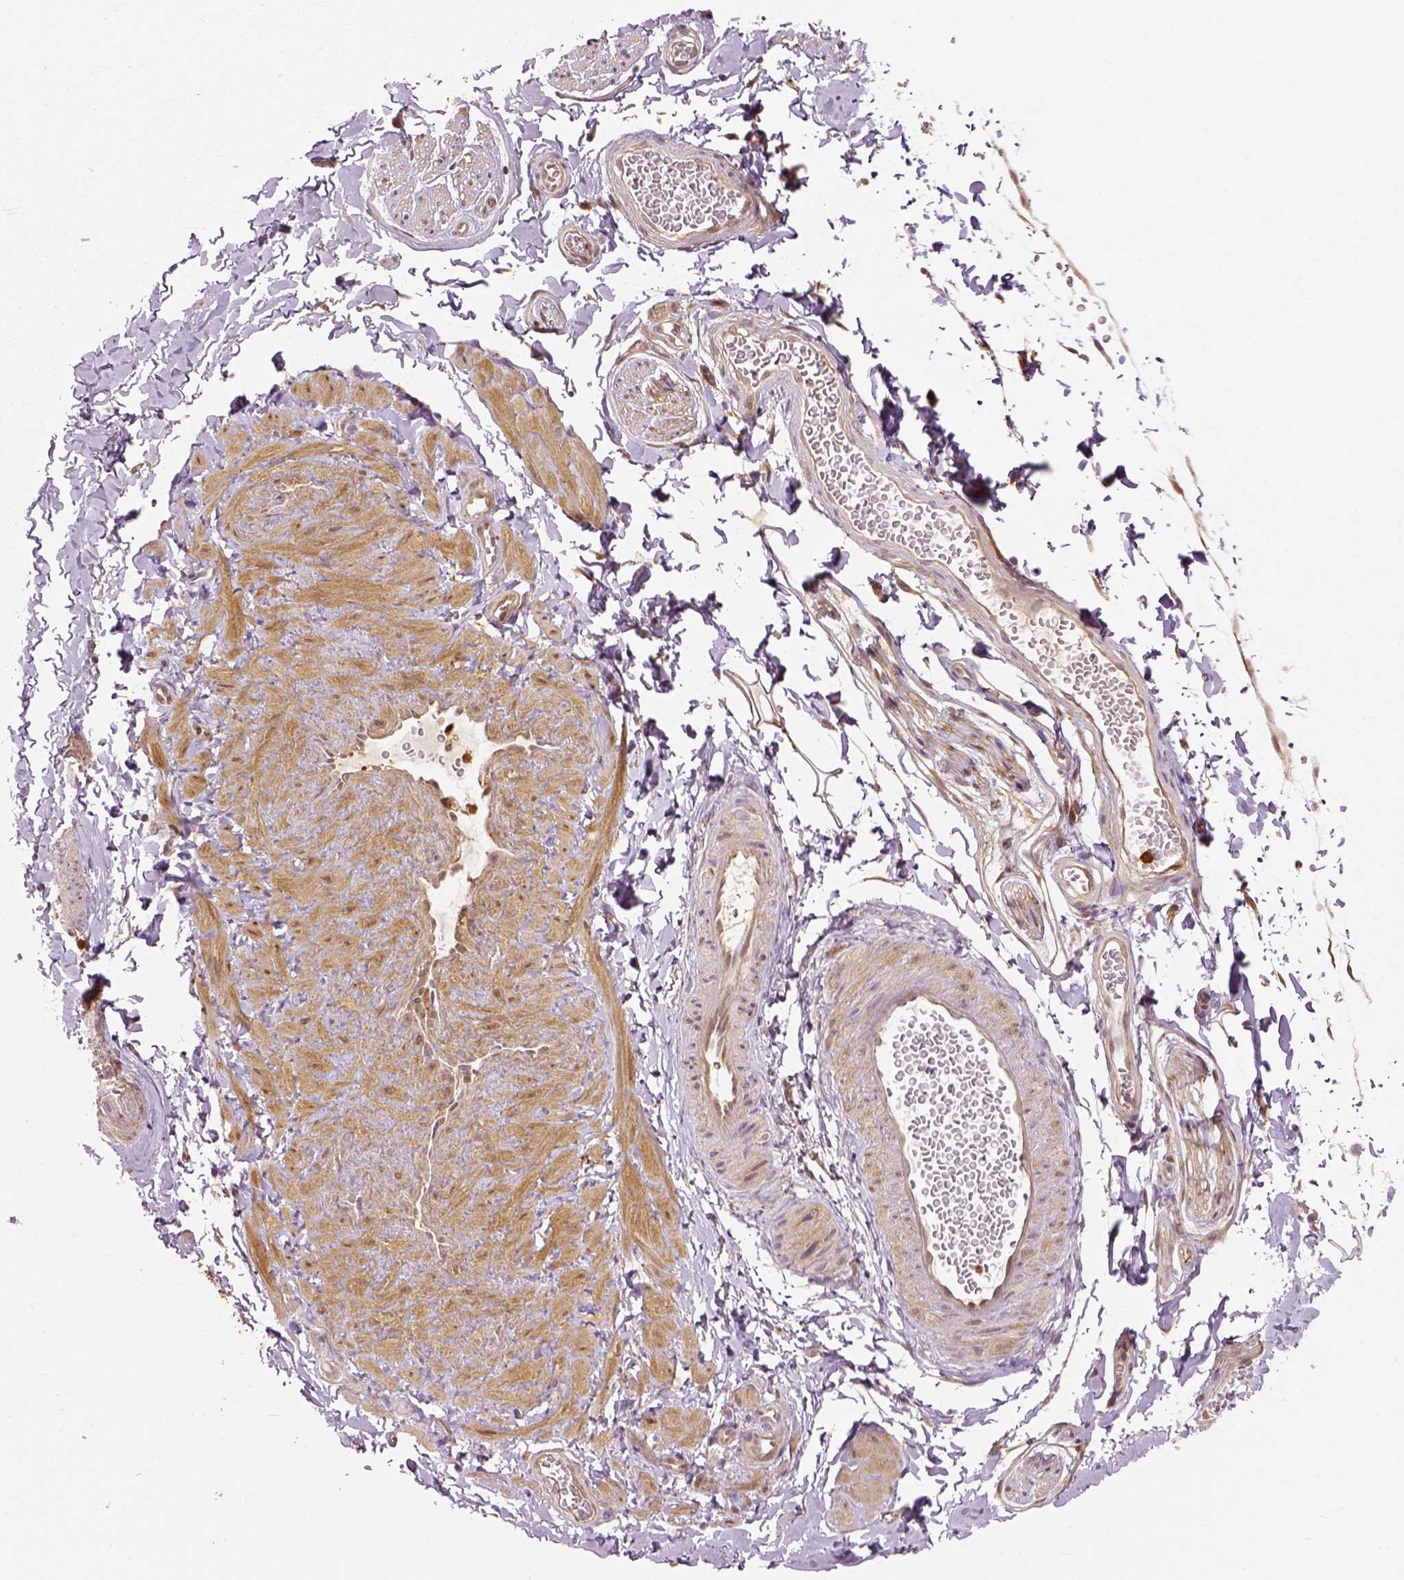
{"staining": {"intensity": "moderate", "quantity": ">75%", "location": "cytoplasmic/membranous"}, "tissue": "adipose tissue", "cell_type": "Adipocytes", "image_type": "normal", "snomed": [{"axis": "morphology", "description": "Normal tissue, NOS"}, {"axis": "topography", "description": "Smooth muscle"}, {"axis": "topography", "description": "Peripheral nerve tissue"}], "caption": "Immunohistochemical staining of normal human adipose tissue shows moderate cytoplasmic/membranous protein expression in about >75% of adipocytes. (DAB = brown stain, brightfield microscopy at high magnification).", "gene": "GPI", "patient": {"sex": "male", "age": 22}}